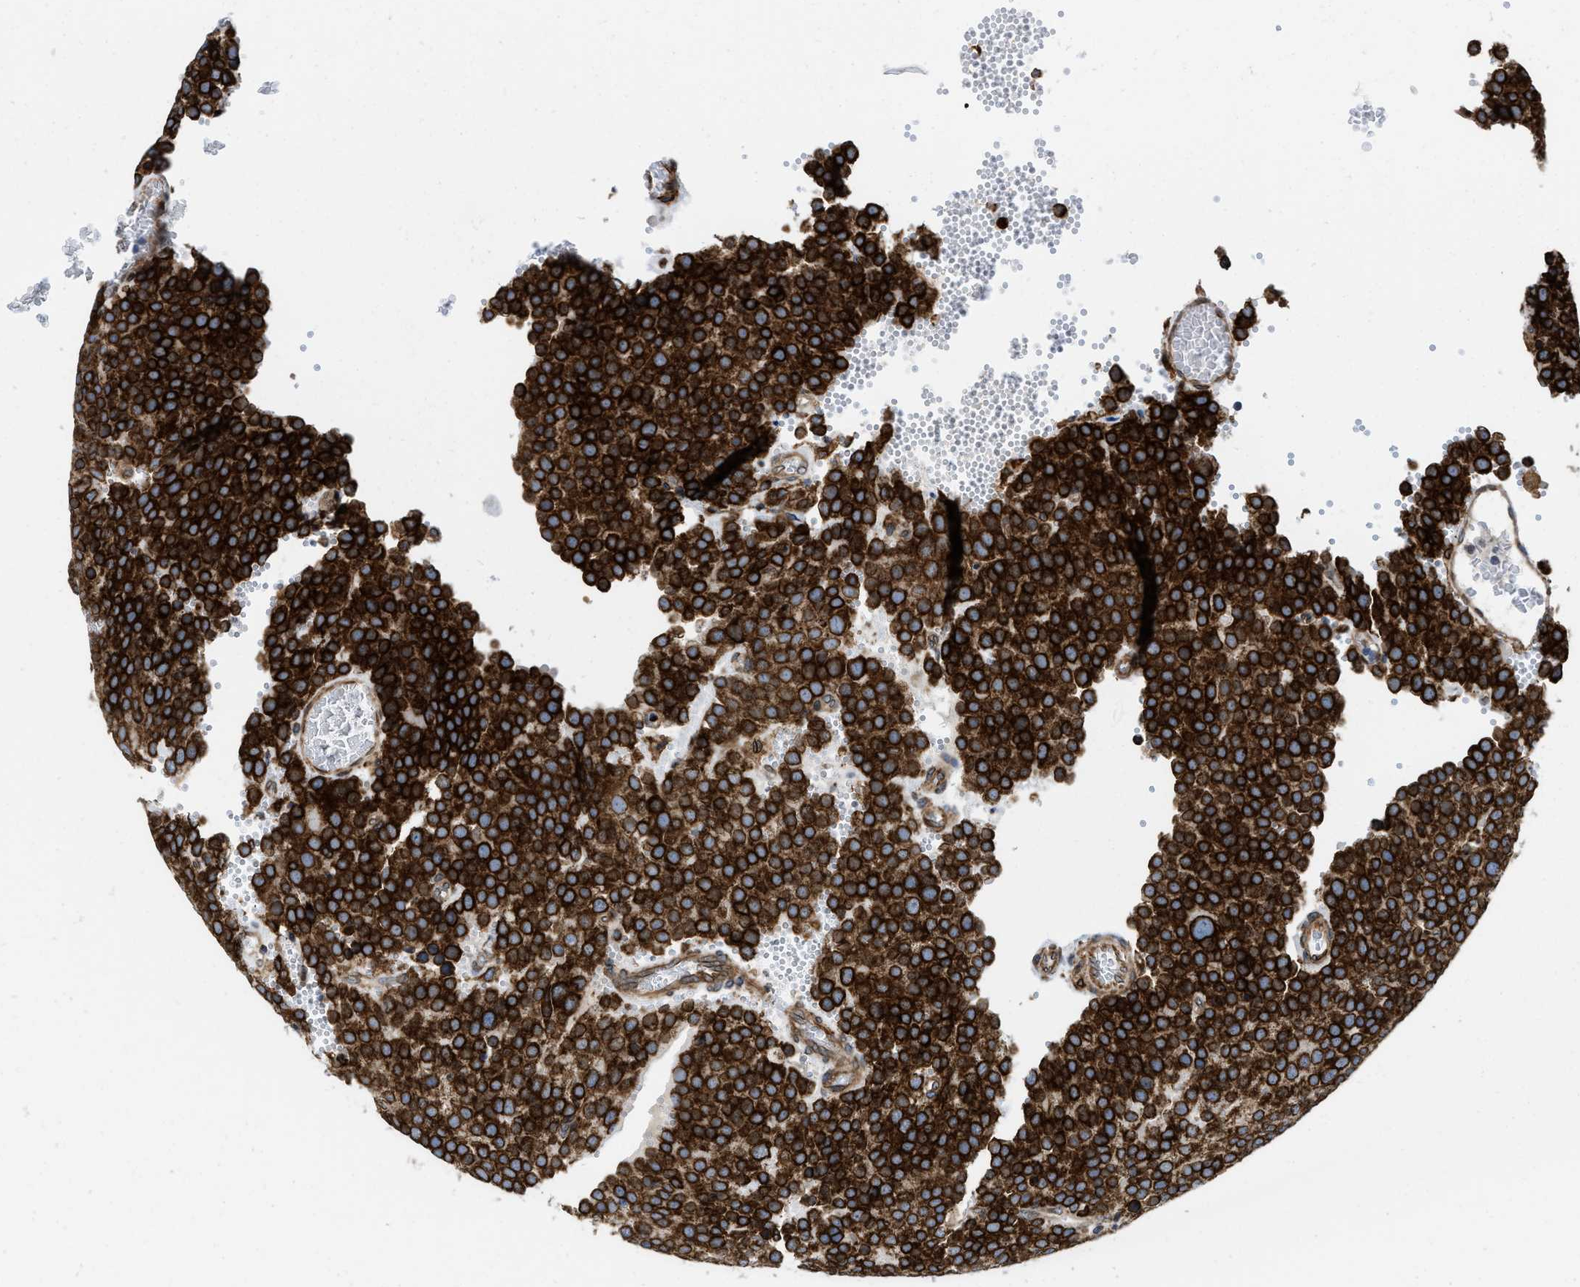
{"staining": {"intensity": "strong", "quantity": ">75%", "location": "cytoplasmic/membranous"}, "tissue": "testis cancer", "cell_type": "Tumor cells", "image_type": "cancer", "snomed": [{"axis": "morphology", "description": "Normal tissue, NOS"}, {"axis": "morphology", "description": "Seminoma, NOS"}, {"axis": "topography", "description": "Testis"}], "caption": "A micrograph showing strong cytoplasmic/membranous staining in approximately >75% of tumor cells in testis cancer, as visualized by brown immunohistochemical staining.", "gene": "ERLIN2", "patient": {"sex": "male", "age": 71}}